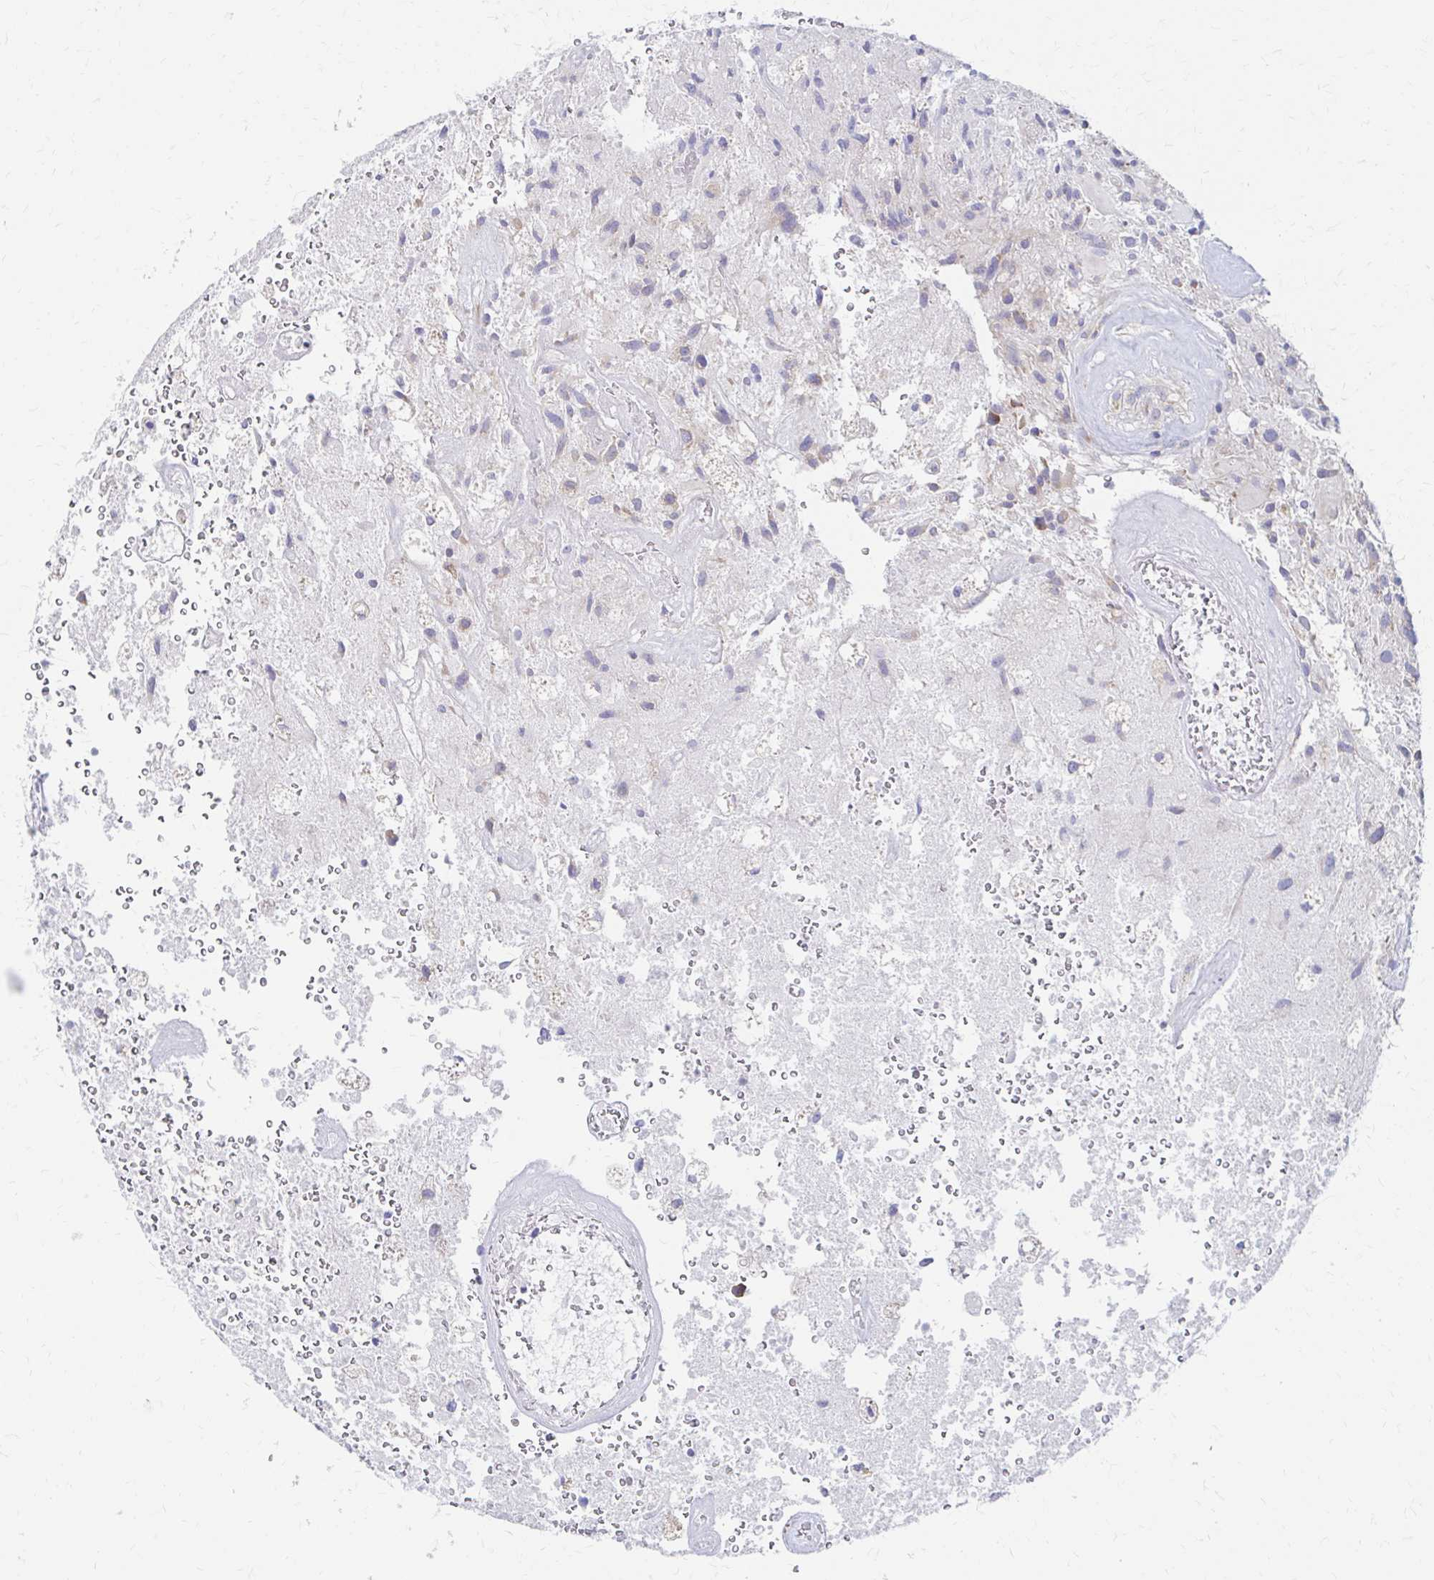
{"staining": {"intensity": "negative", "quantity": "none", "location": "none"}, "tissue": "glioma", "cell_type": "Tumor cells", "image_type": "cancer", "snomed": [{"axis": "morphology", "description": "Glioma, malignant, High grade"}, {"axis": "topography", "description": "Brain"}], "caption": "Immunohistochemistry of human malignant glioma (high-grade) demonstrates no staining in tumor cells.", "gene": "RPL27A", "patient": {"sex": "female", "age": 70}}